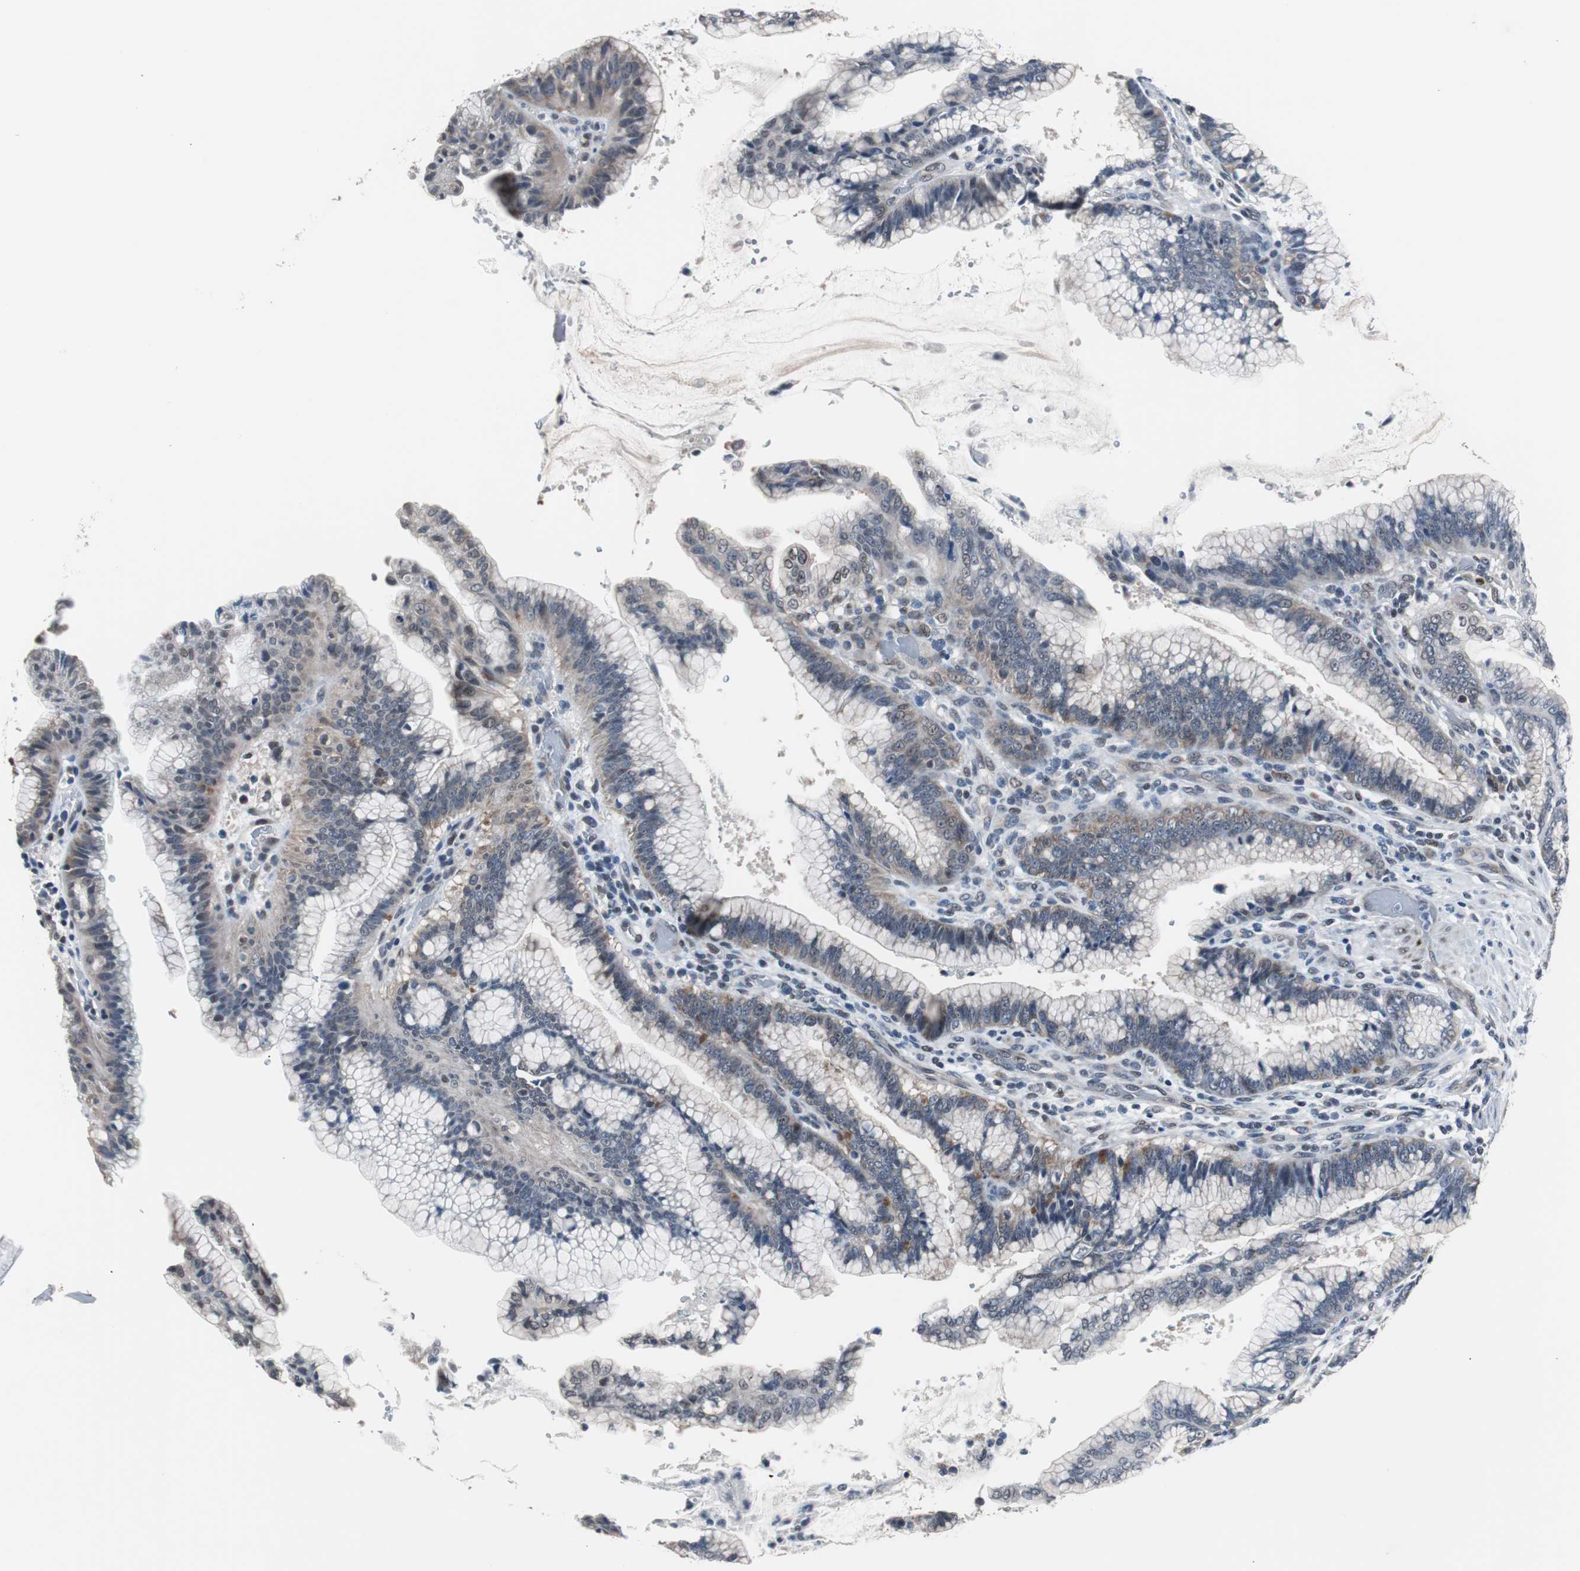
{"staining": {"intensity": "weak", "quantity": "<25%", "location": "cytoplasmic/membranous"}, "tissue": "pancreatic cancer", "cell_type": "Tumor cells", "image_type": "cancer", "snomed": [{"axis": "morphology", "description": "Adenocarcinoma, NOS"}, {"axis": "topography", "description": "Pancreas"}], "caption": "DAB (3,3'-diaminobenzidine) immunohistochemical staining of human pancreatic adenocarcinoma displays no significant positivity in tumor cells.", "gene": "ZHX2", "patient": {"sex": "female", "age": 64}}